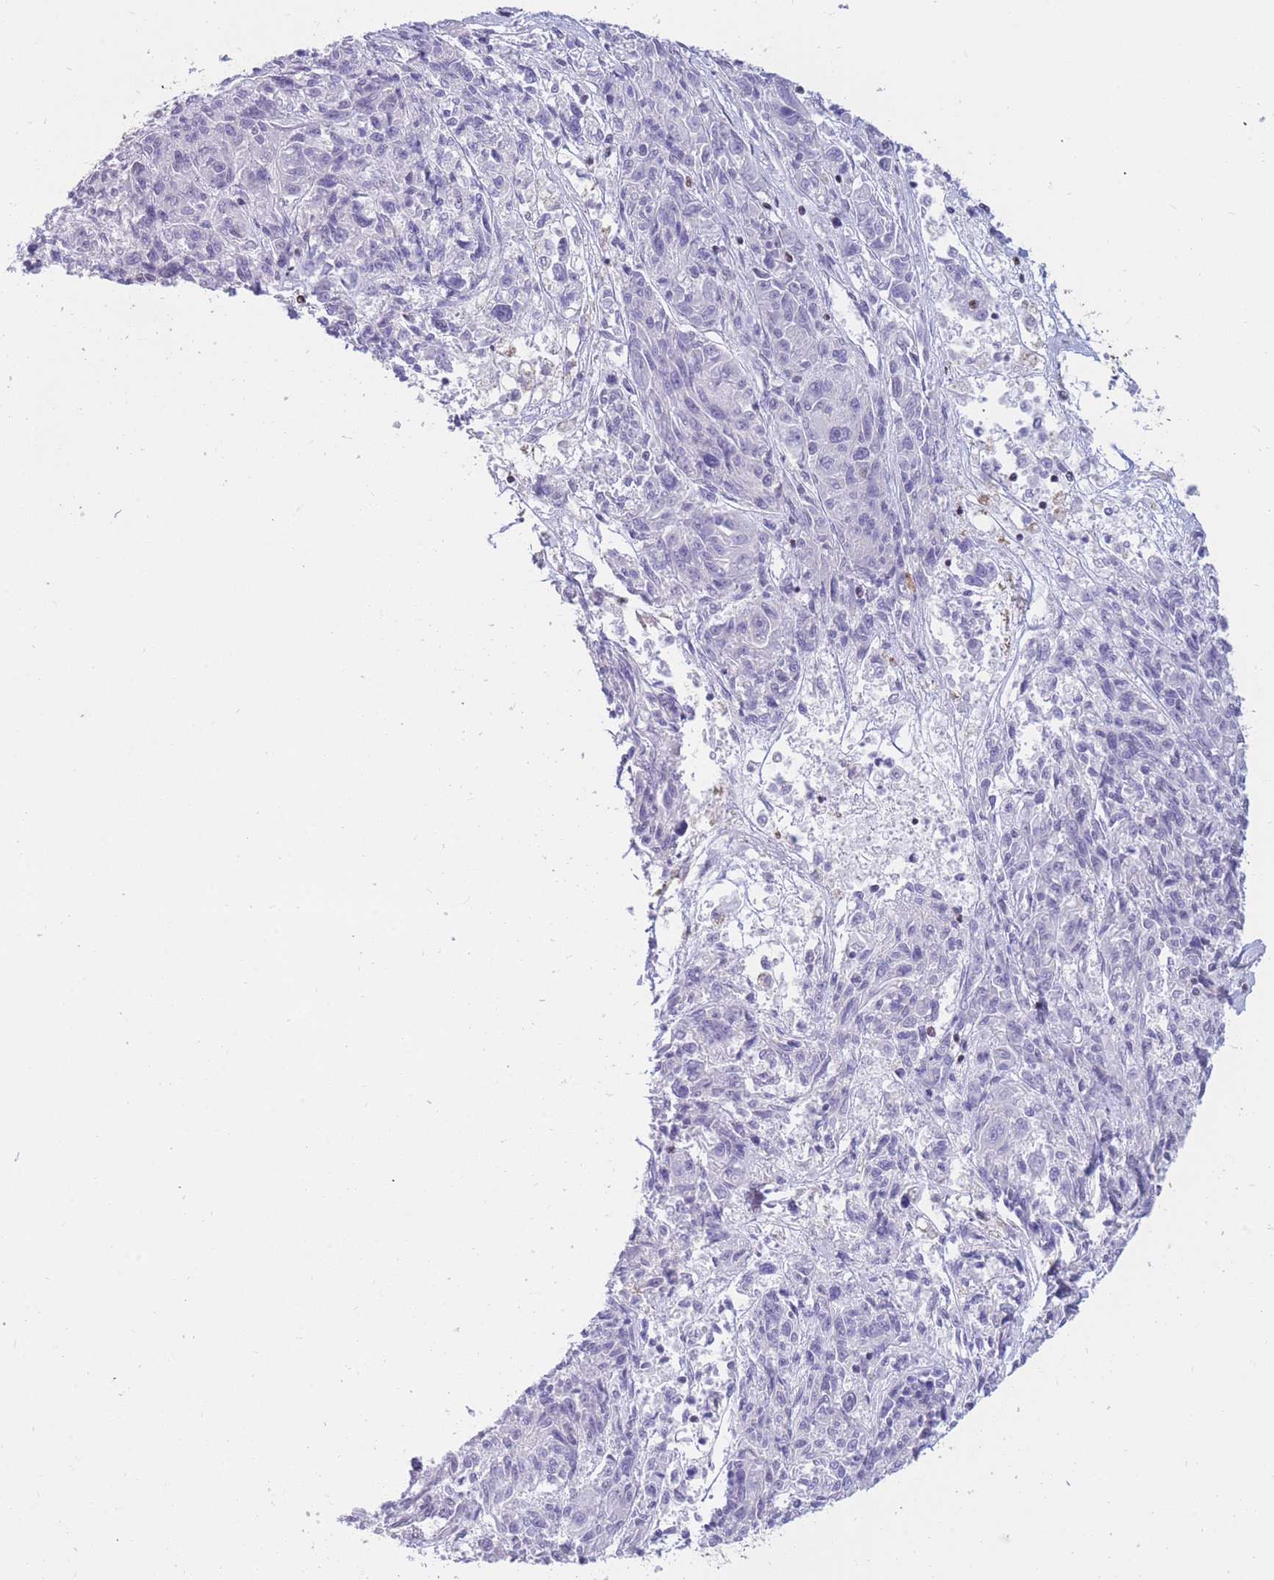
{"staining": {"intensity": "negative", "quantity": "none", "location": "none"}, "tissue": "melanoma", "cell_type": "Tumor cells", "image_type": "cancer", "snomed": [{"axis": "morphology", "description": "Malignant melanoma, NOS"}, {"axis": "topography", "description": "Skin"}], "caption": "DAB immunohistochemical staining of melanoma reveals no significant staining in tumor cells.", "gene": "HMGN1", "patient": {"sex": "male", "age": 53}}